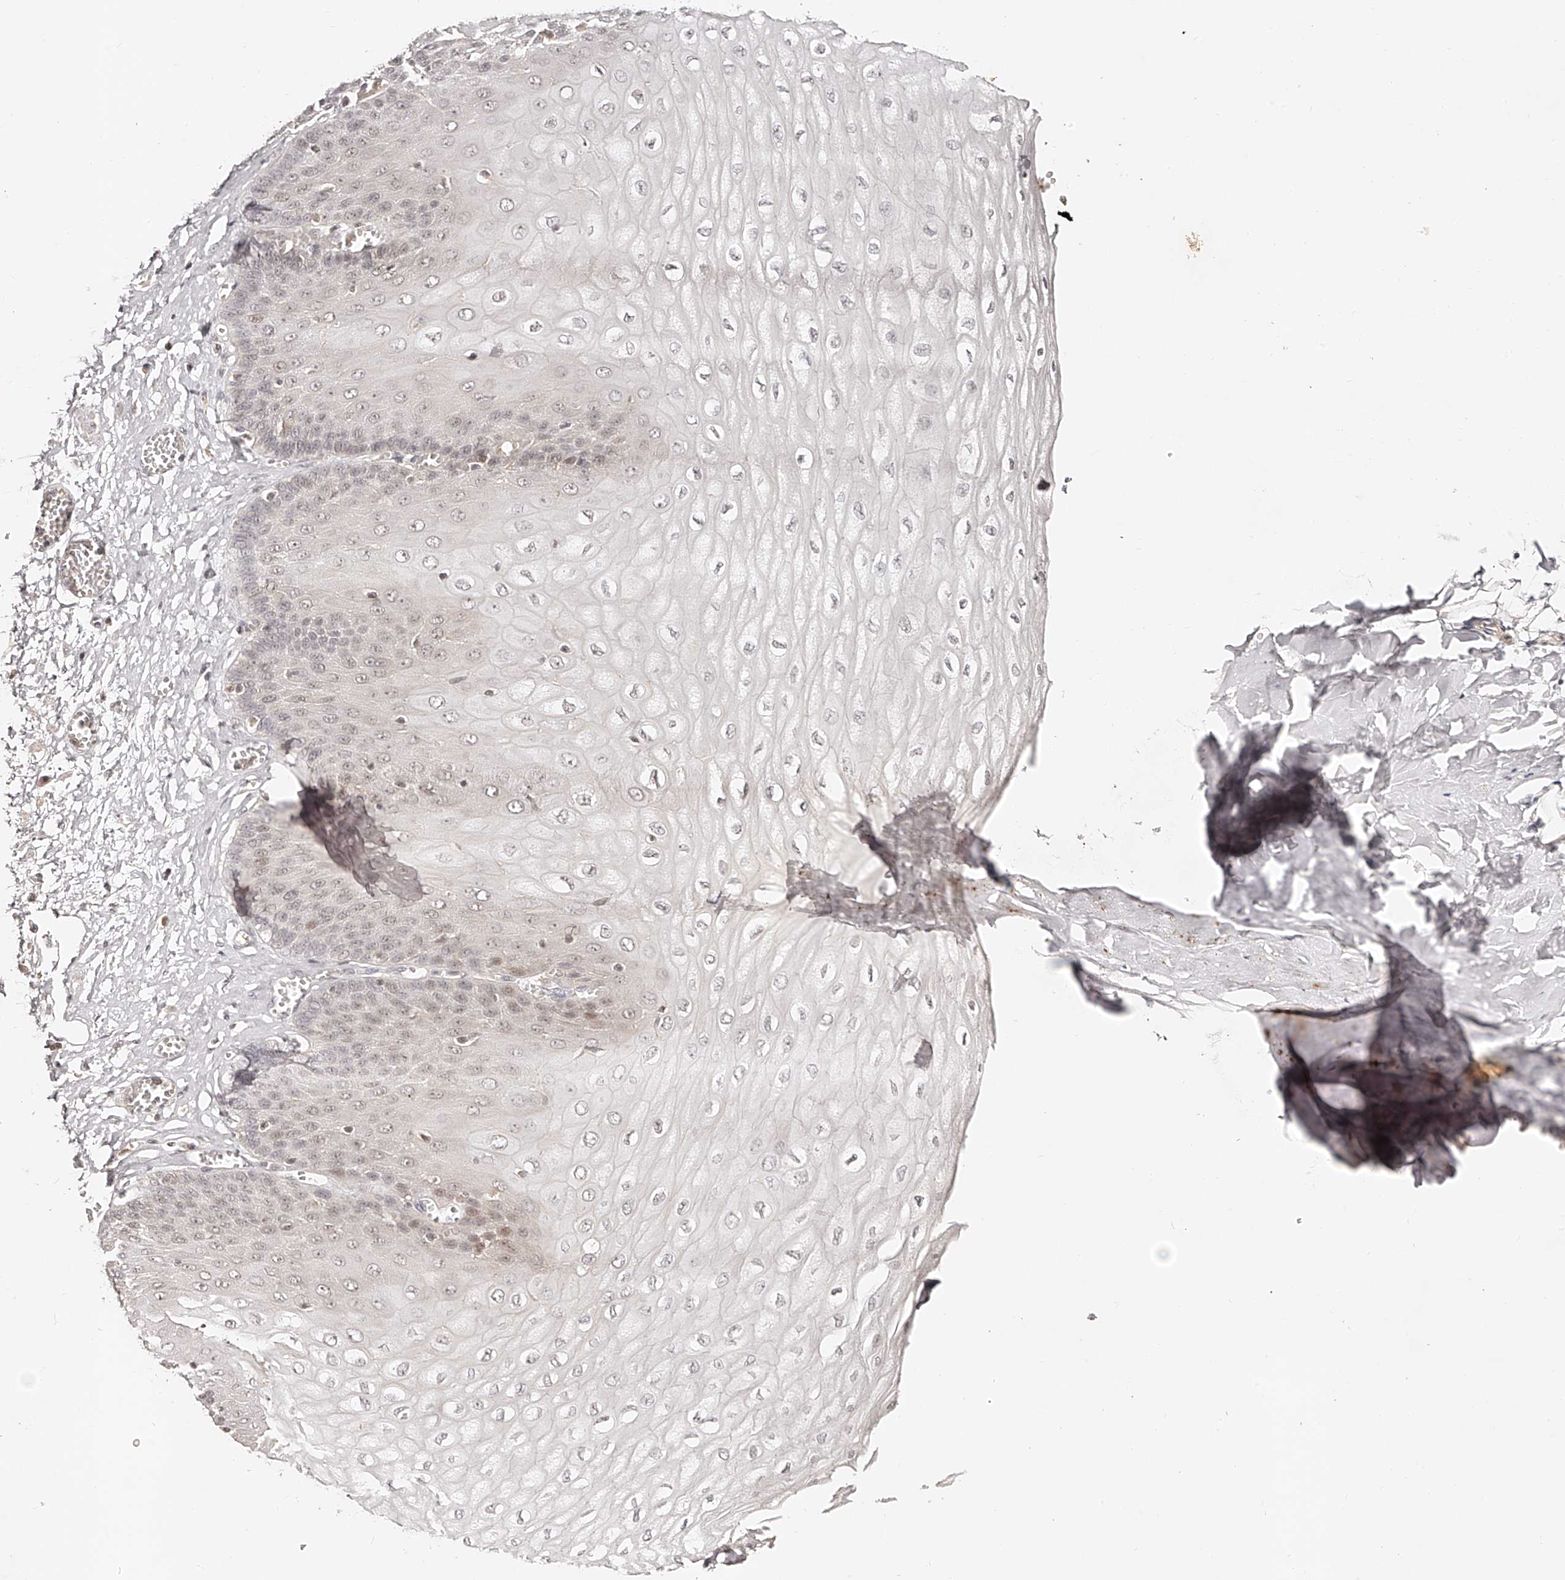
{"staining": {"intensity": "weak", "quantity": "<25%", "location": "nuclear"}, "tissue": "esophagus", "cell_type": "Squamous epithelial cells", "image_type": "normal", "snomed": [{"axis": "morphology", "description": "Normal tissue, NOS"}, {"axis": "topography", "description": "Esophagus"}], "caption": "The micrograph shows no significant positivity in squamous epithelial cells of esophagus.", "gene": "ZNF789", "patient": {"sex": "male", "age": 60}}